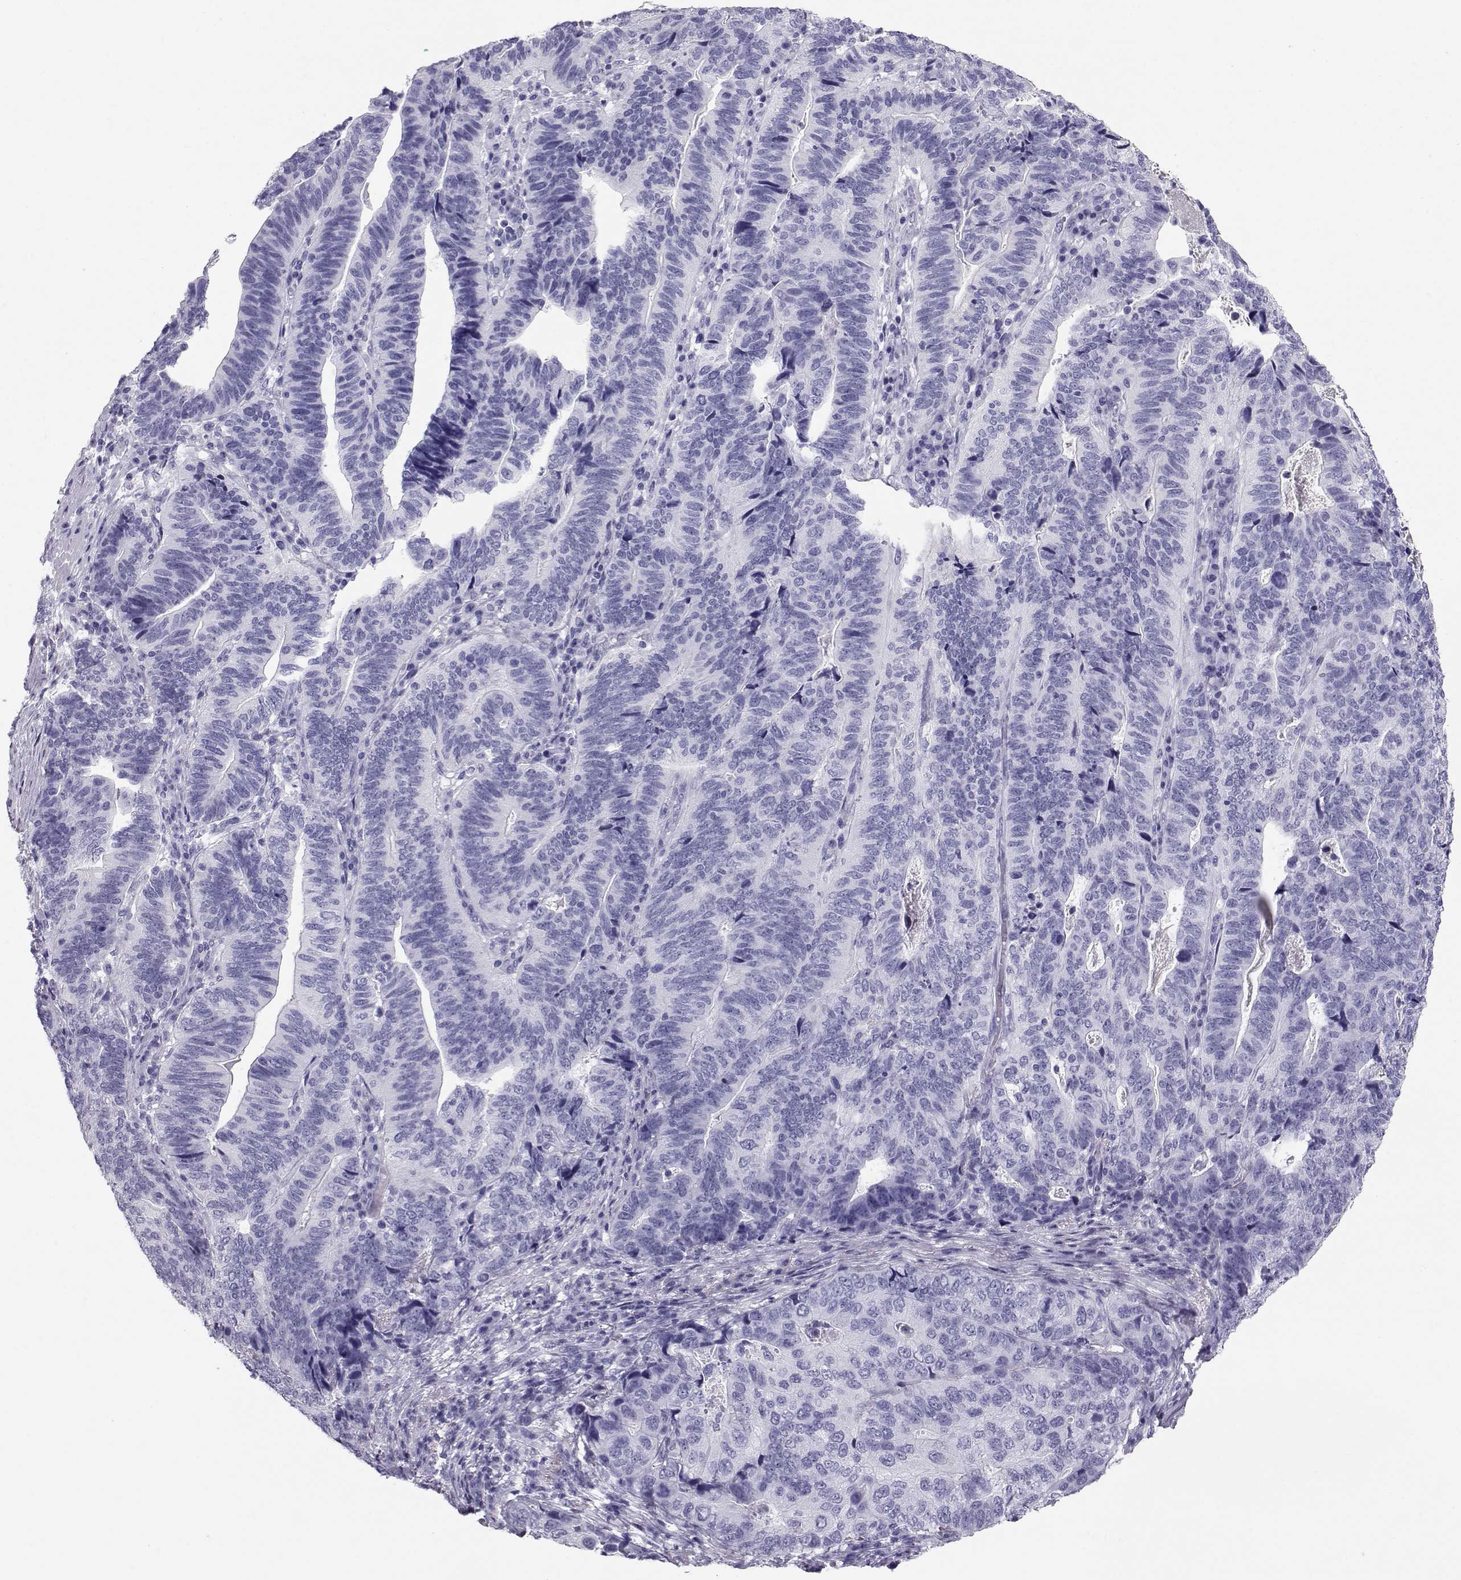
{"staining": {"intensity": "negative", "quantity": "none", "location": "none"}, "tissue": "stomach cancer", "cell_type": "Tumor cells", "image_type": "cancer", "snomed": [{"axis": "morphology", "description": "Adenocarcinoma, NOS"}, {"axis": "topography", "description": "Stomach, upper"}], "caption": "Tumor cells show no significant staining in stomach cancer.", "gene": "RD3", "patient": {"sex": "female", "age": 67}}